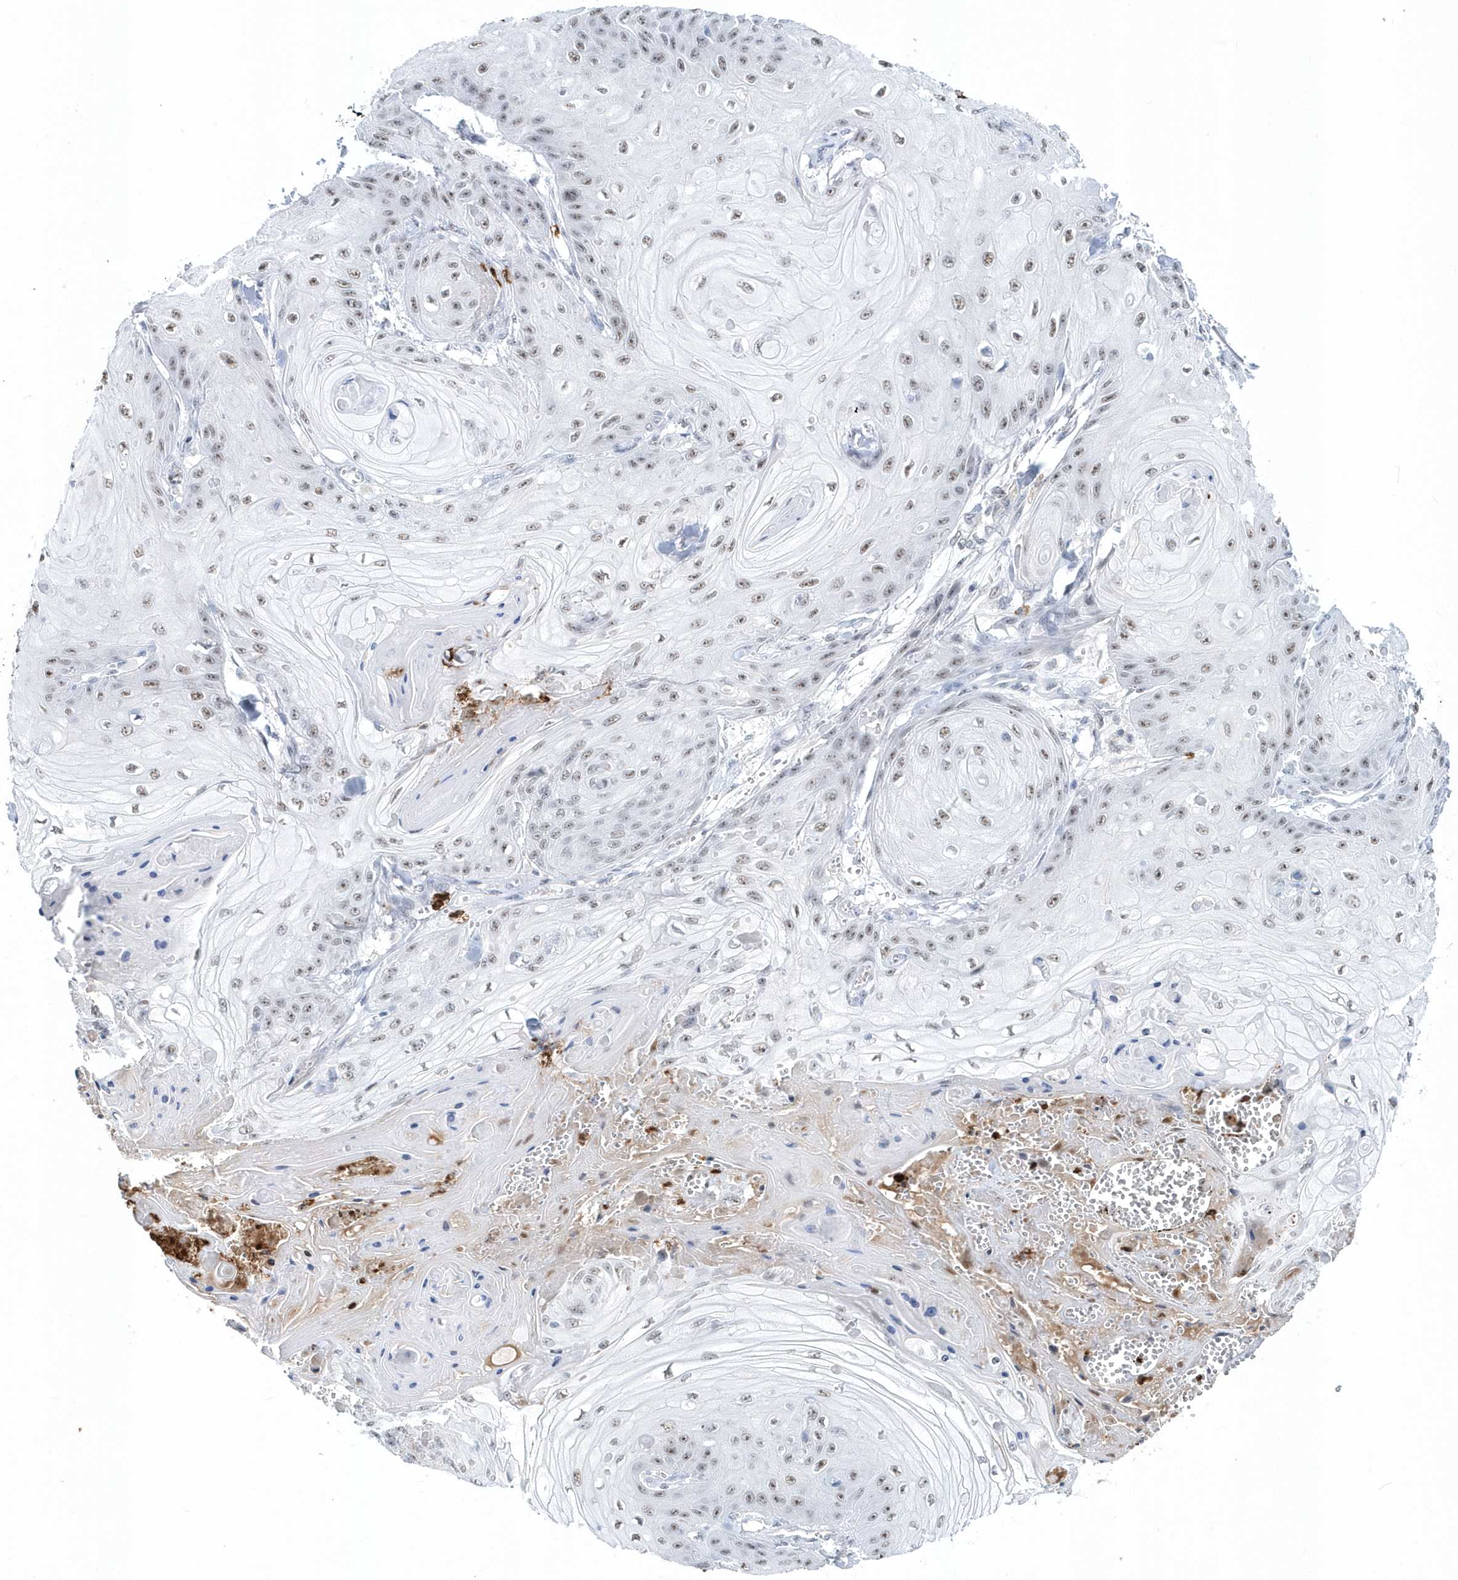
{"staining": {"intensity": "weak", "quantity": ">75%", "location": "nuclear"}, "tissue": "skin cancer", "cell_type": "Tumor cells", "image_type": "cancer", "snomed": [{"axis": "morphology", "description": "Squamous cell carcinoma, NOS"}, {"axis": "topography", "description": "Skin"}], "caption": "About >75% of tumor cells in human squamous cell carcinoma (skin) display weak nuclear protein expression as visualized by brown immunohistochemical staining.", "gene": "ASCL4", "patient": {"sex": "male", "age": 74}}